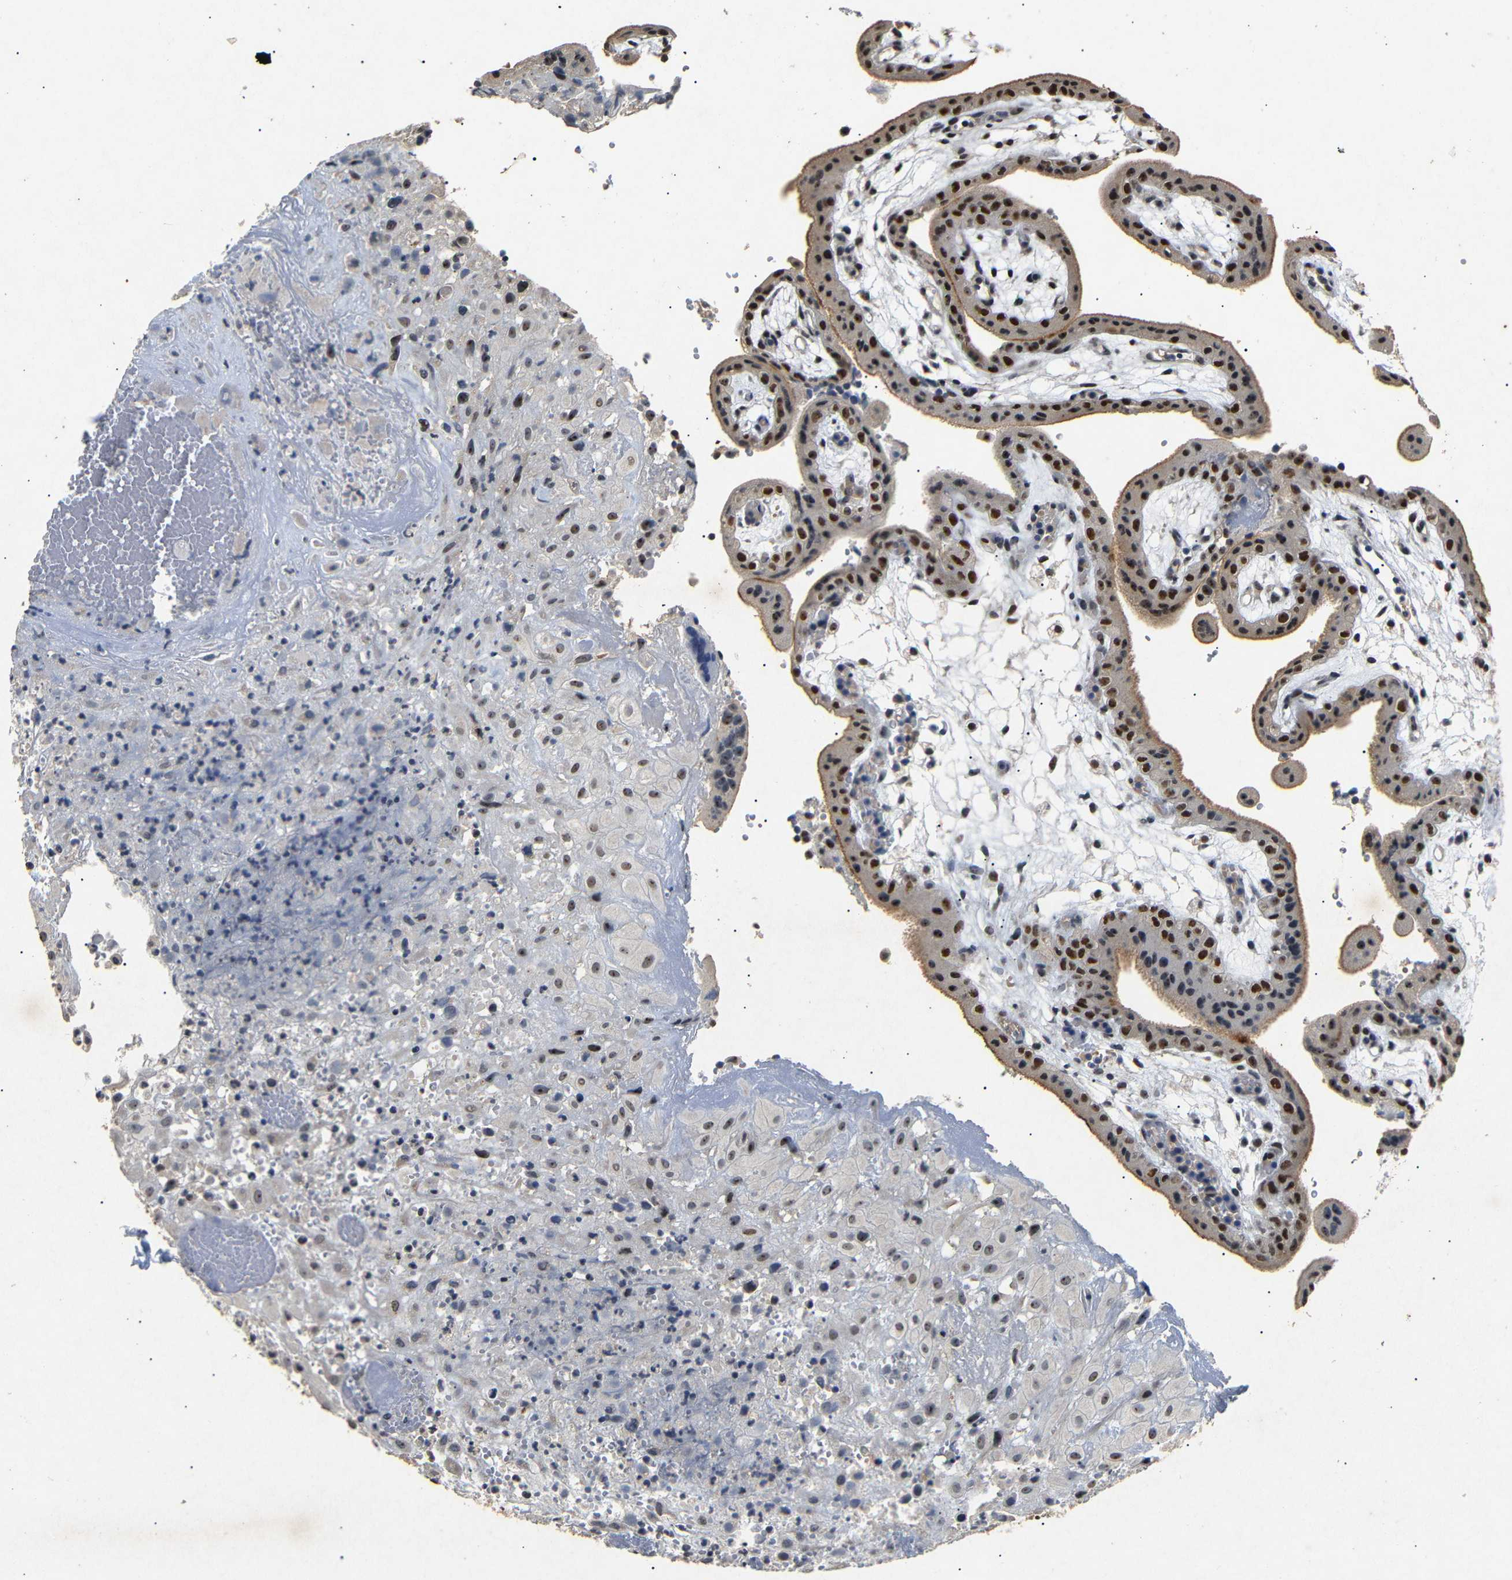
{"staining": {"intensity": "moderate", "quantity": ">75%", "location": "nuclear"}, "tissue": "placenta", "cell_type": "Decidual cells", "image_type": "normal", "snomed": [{"axis": "morphology", "description": "Normal tissue, NOS"}, {"axis": "topography", "description": "Placenta"}], "caption": "Immunohistochemistry (IHC) staining of benign placenta, which reveals medium levels of moderate nuclear staining in about >75% of decidual cells indicating moderate nuclear protein expression. The staining was performed using DAB (3,3'-diaminobenzidine) (brown) for protein detection and nuclei were counterstained in hematoxylin (blue).", "gene": "PARN", "patient": {"sex": "female", "age": 18}}